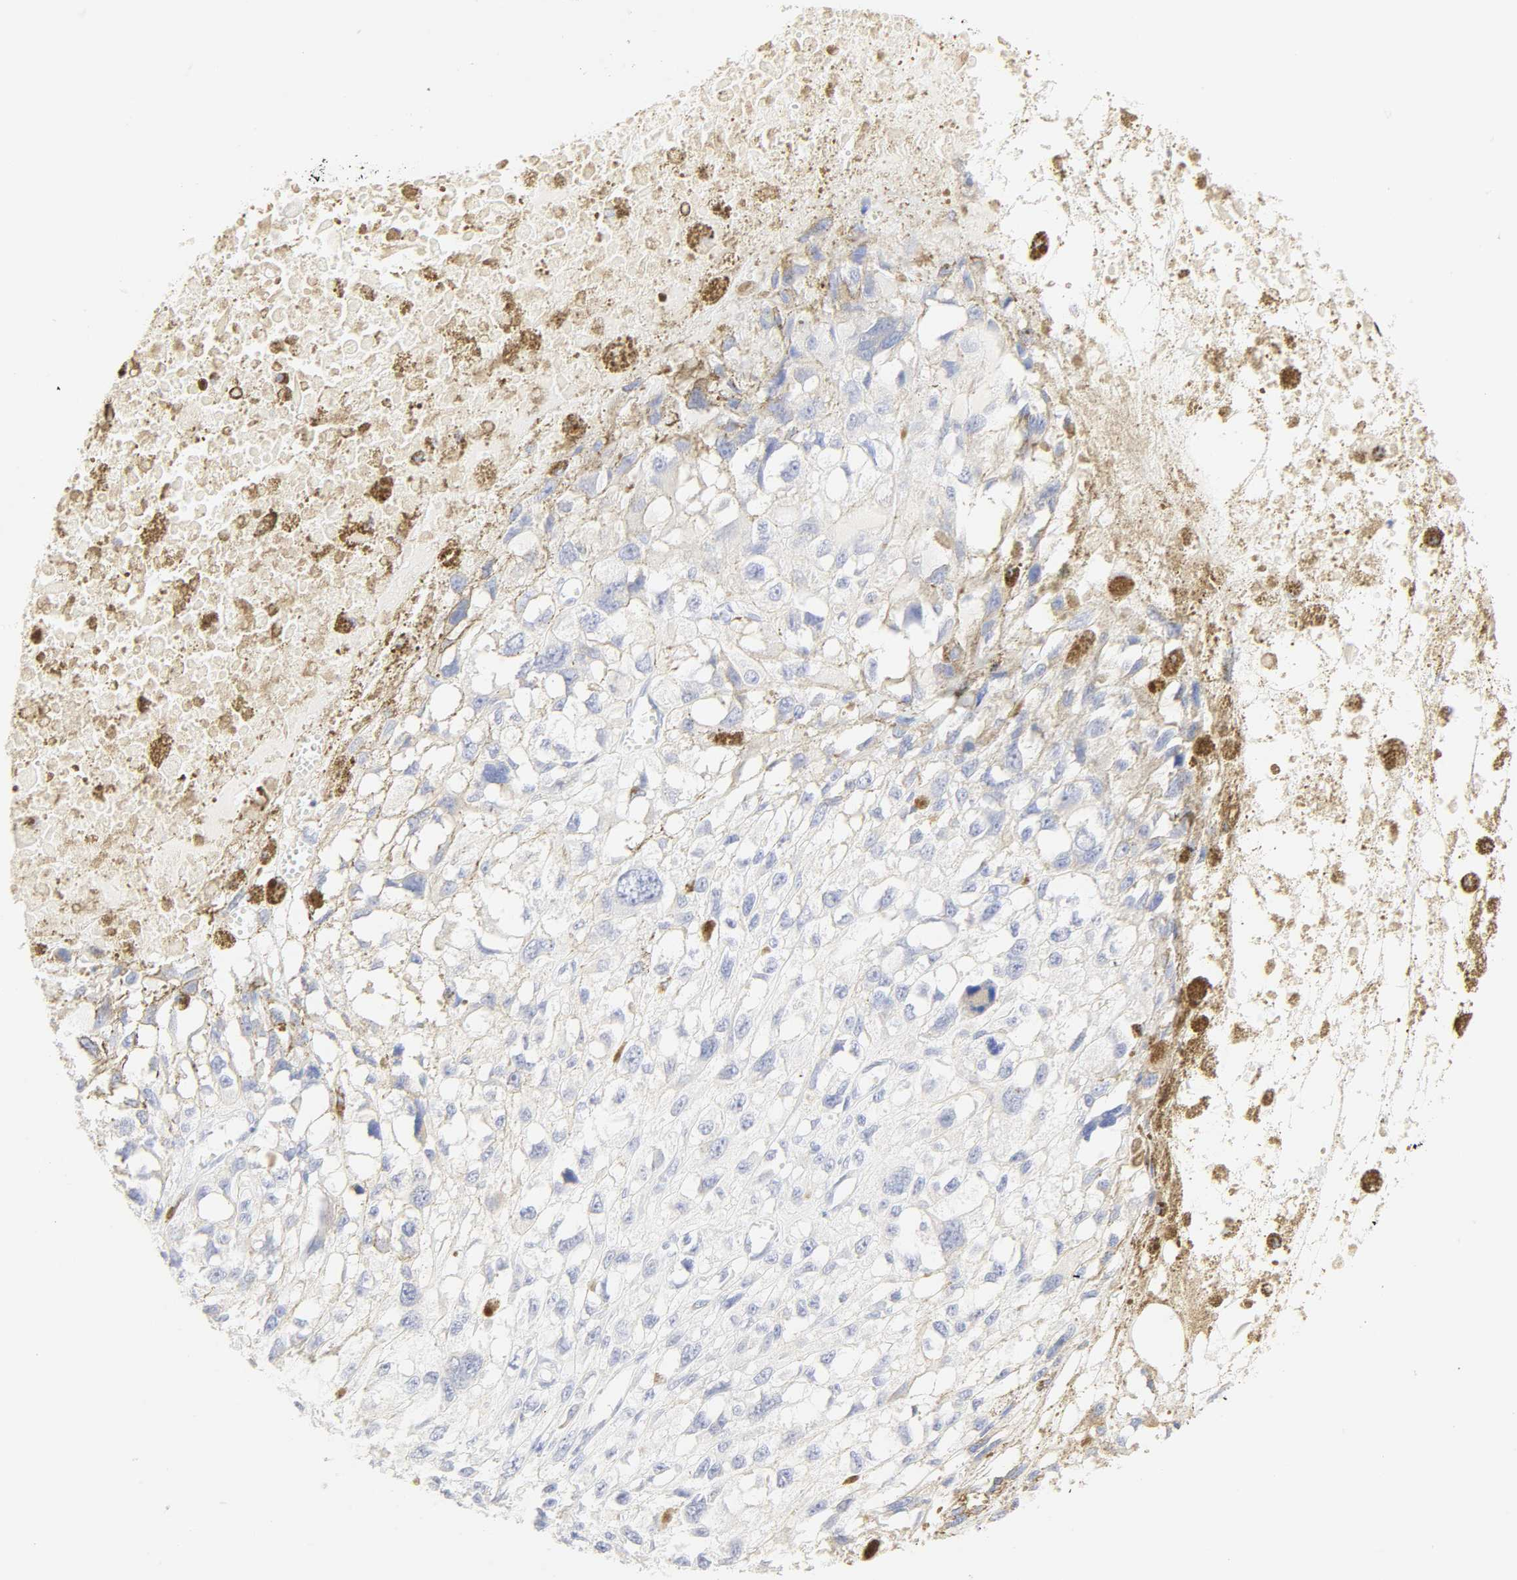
{"staining": {"intensity": "negative", "quantity": "none", "location": "none"}, "tissue": "melanoma", "cell_type": "Tumor cells", "image_type": "cancer", "snomed": [{"axis": "morphology", "description": "Malignant melanoma, Metastatic site"}, {"axis": "topography", "description": "Lymph node"}], "caption": "An immunohistochemistry (IHC) photomicrograph of malignant melanoma (metastatic site) is shown. There is no staining in tumor cells of malignant melanoma (metastatic site). (DAB immunohistochemistry visualized using brightfield microscopy, high magnification).", "gene": "SLCO1B3", "patient": {"sex": "male", "age": 59}}